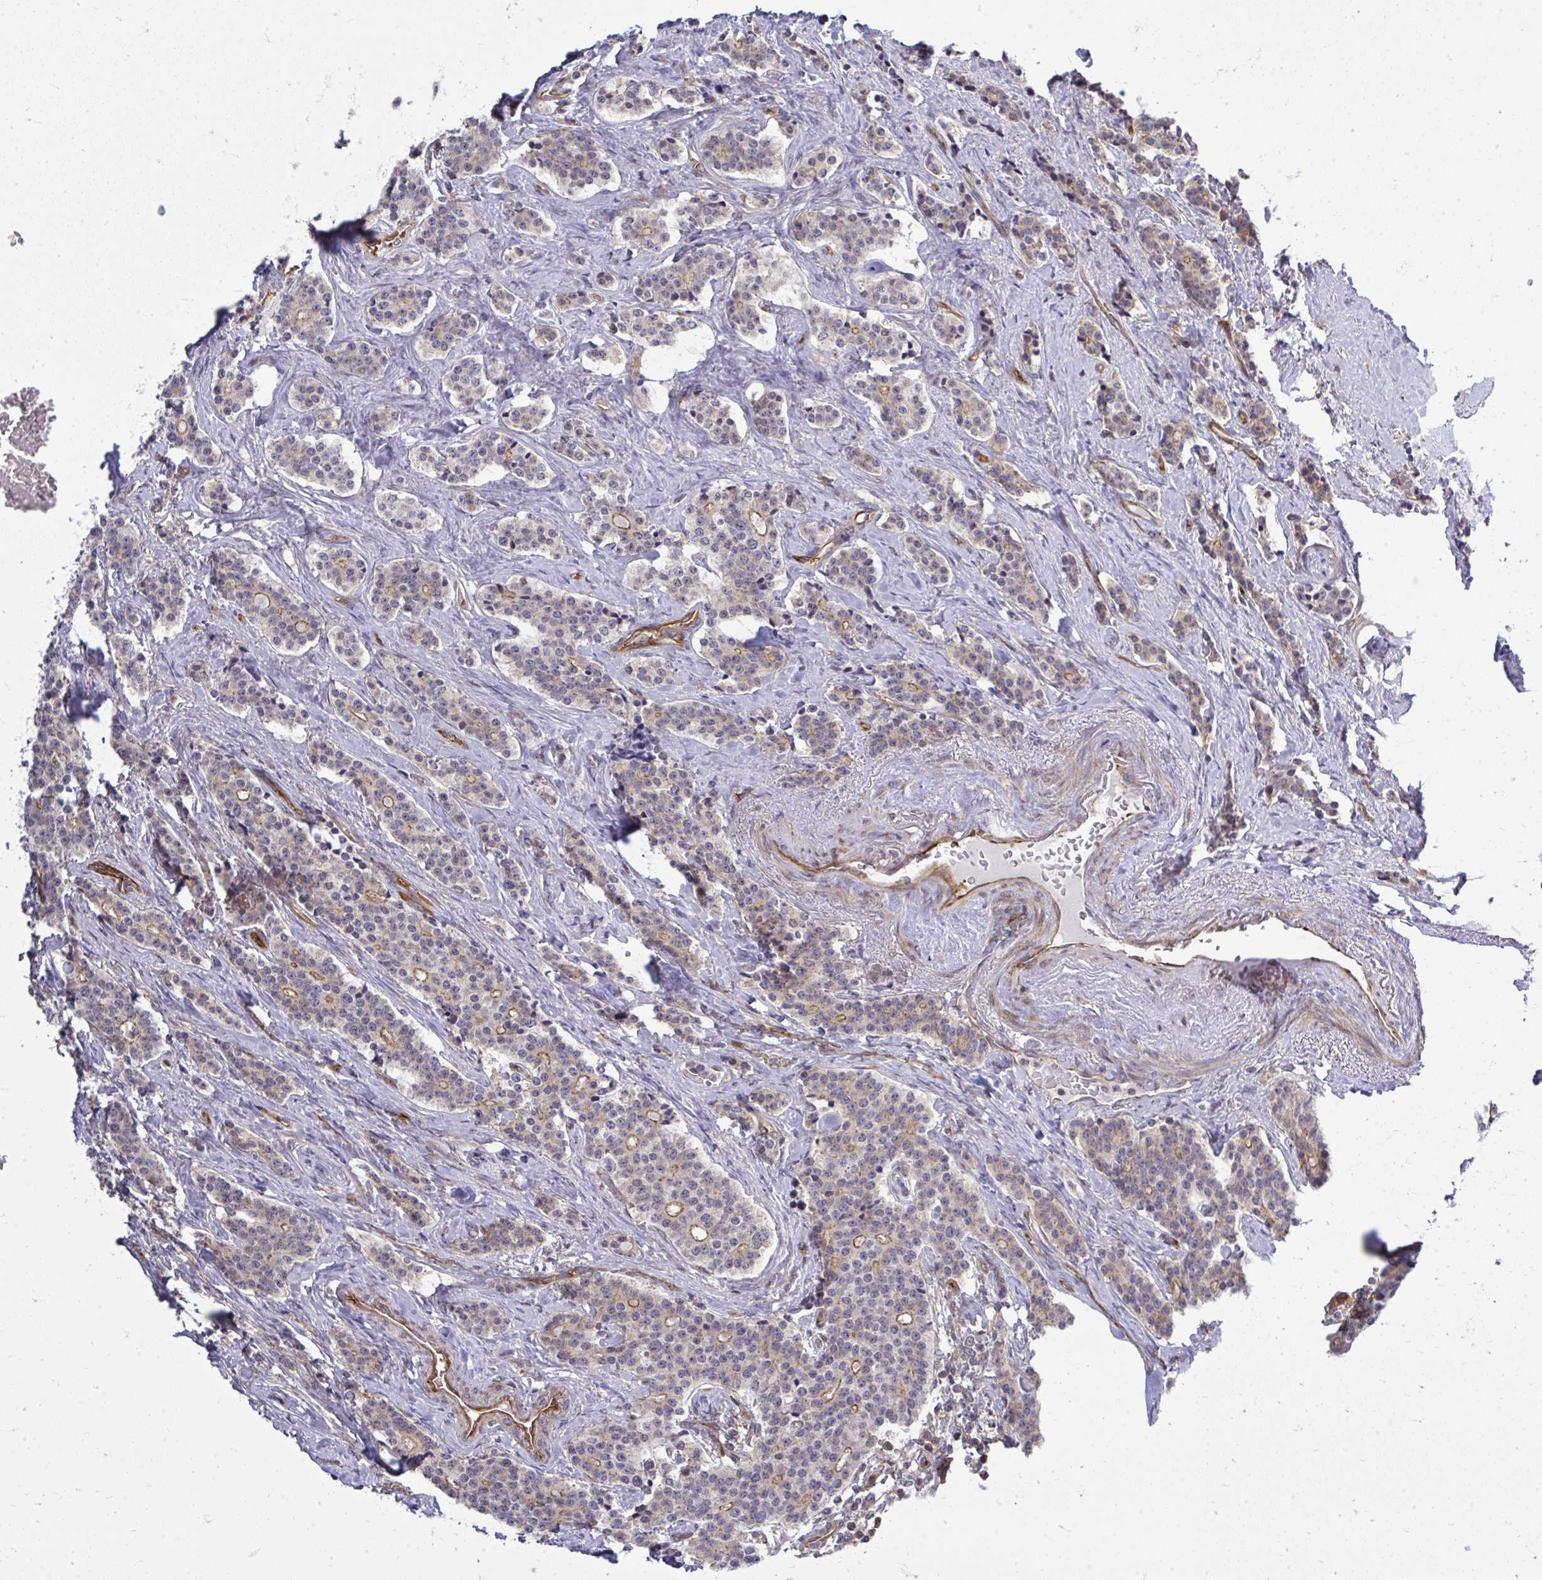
{"staining": {"intensity": "weak", "quantity": ">75%", "location": "cytoplasmic/membranous"}, "tissue": "carcinoid", "cell_type": "Tumor cells", "image_type": "cancer", "snomed": [{"axis": "morphology", "description": "Carcinoid, malignant, NOS"}, {"axis": "topography", "description": "Small intestine"}], "caption": "Protein staining of malignant carcinoid tissue reveals weak cytoplasmic/membranous expression in approximately >75% of tumor cells.", "gene": "FUT10", "patient": {"sex": "female", "age": 73}}